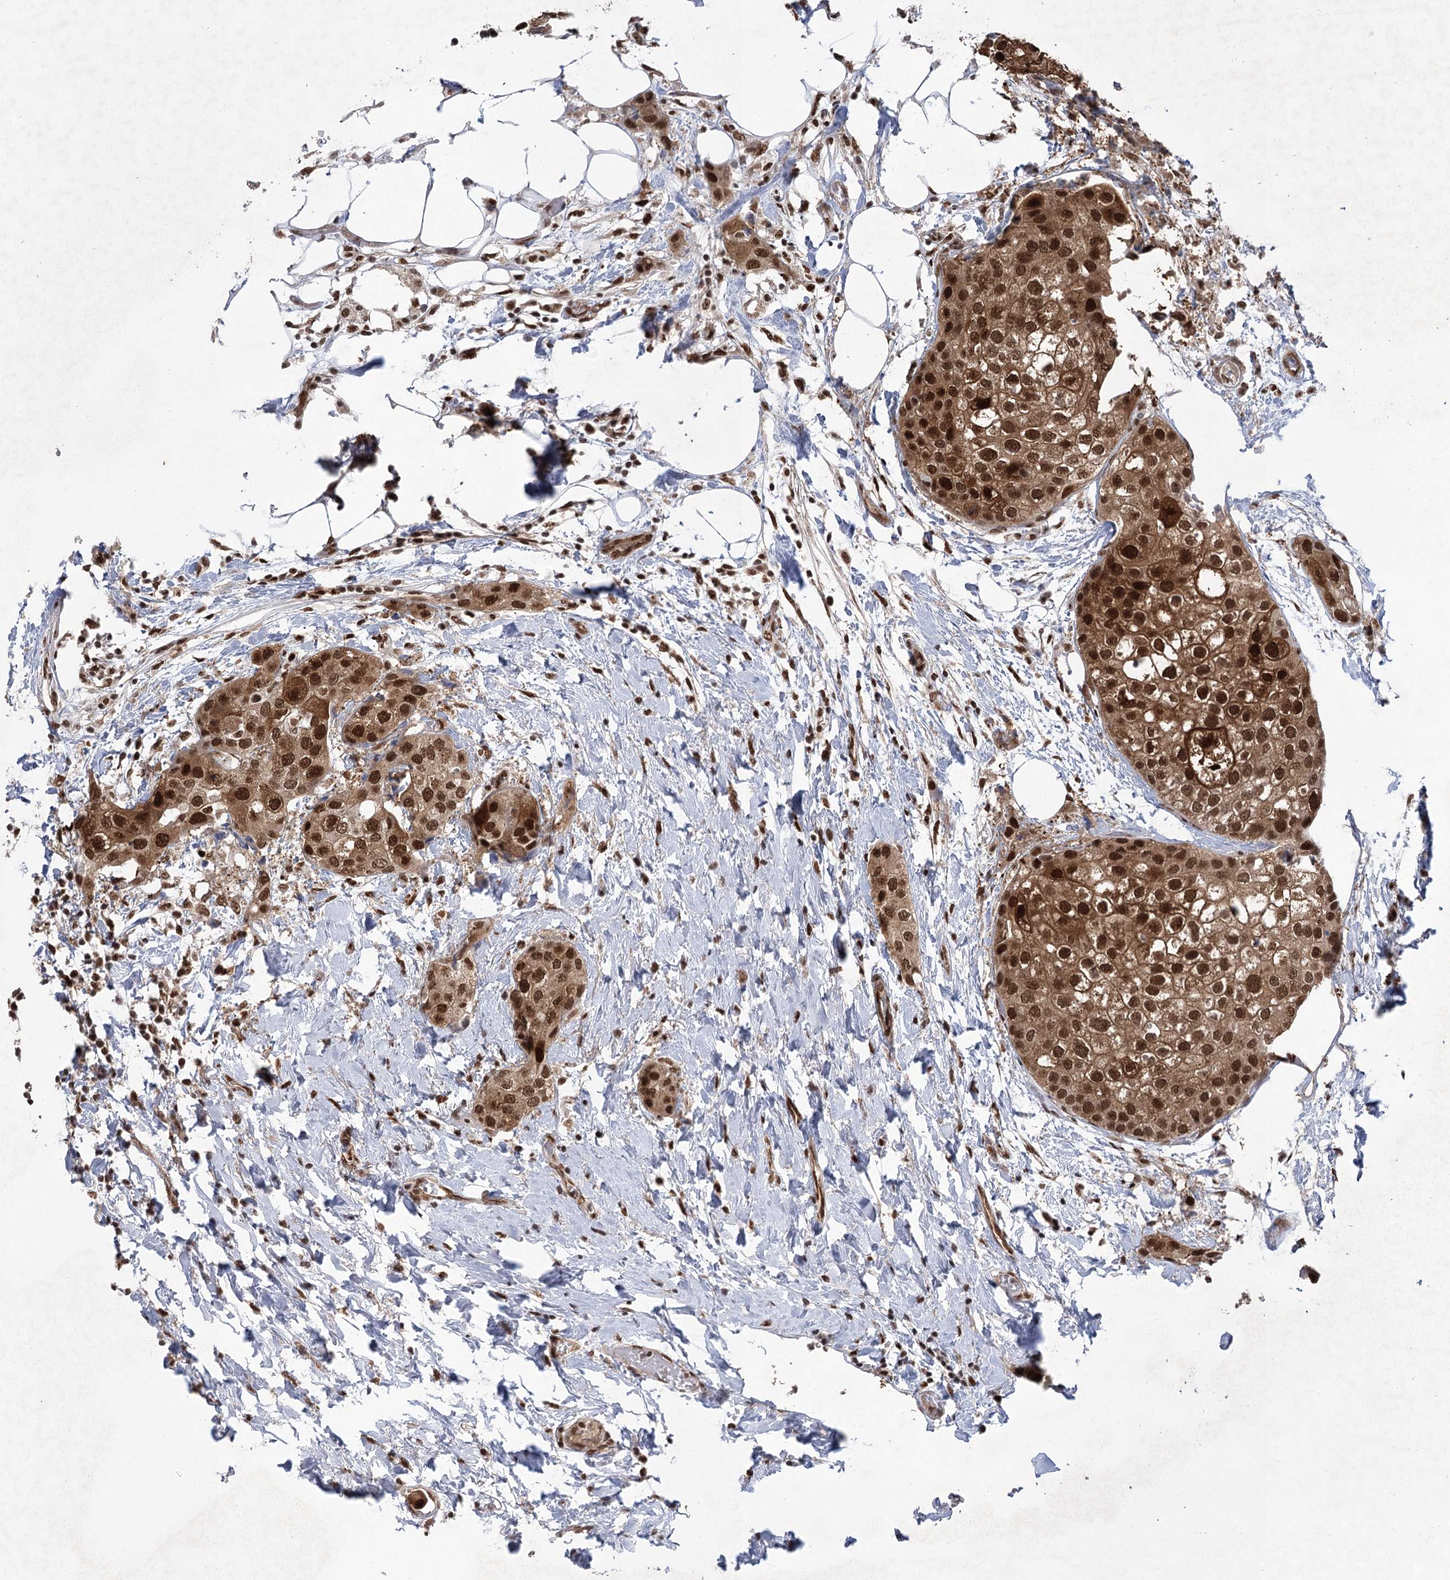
{"staining": {"intensity": "strong", "quantity": ">75%", "location": "cytoplasmic/membranous,nuclear"}, "tissue": "urothelial cancer", "cell_type": "Tumor cells", "image_type": "cancer", "snomed": [{"axis": "morphology", "description": "Urothelial carcinoma, High grade"}, {"axis": "topography", "description": "Urinary bladder"}], "caption": "Human urothelial cancer stained with a brown dye shows strong cytoplasmic/membranous and nuclear positive positivity in about >75% of tumor cells.", "gene": "ZCCHC8", "patient": {"sex": "male", "age": 64}}